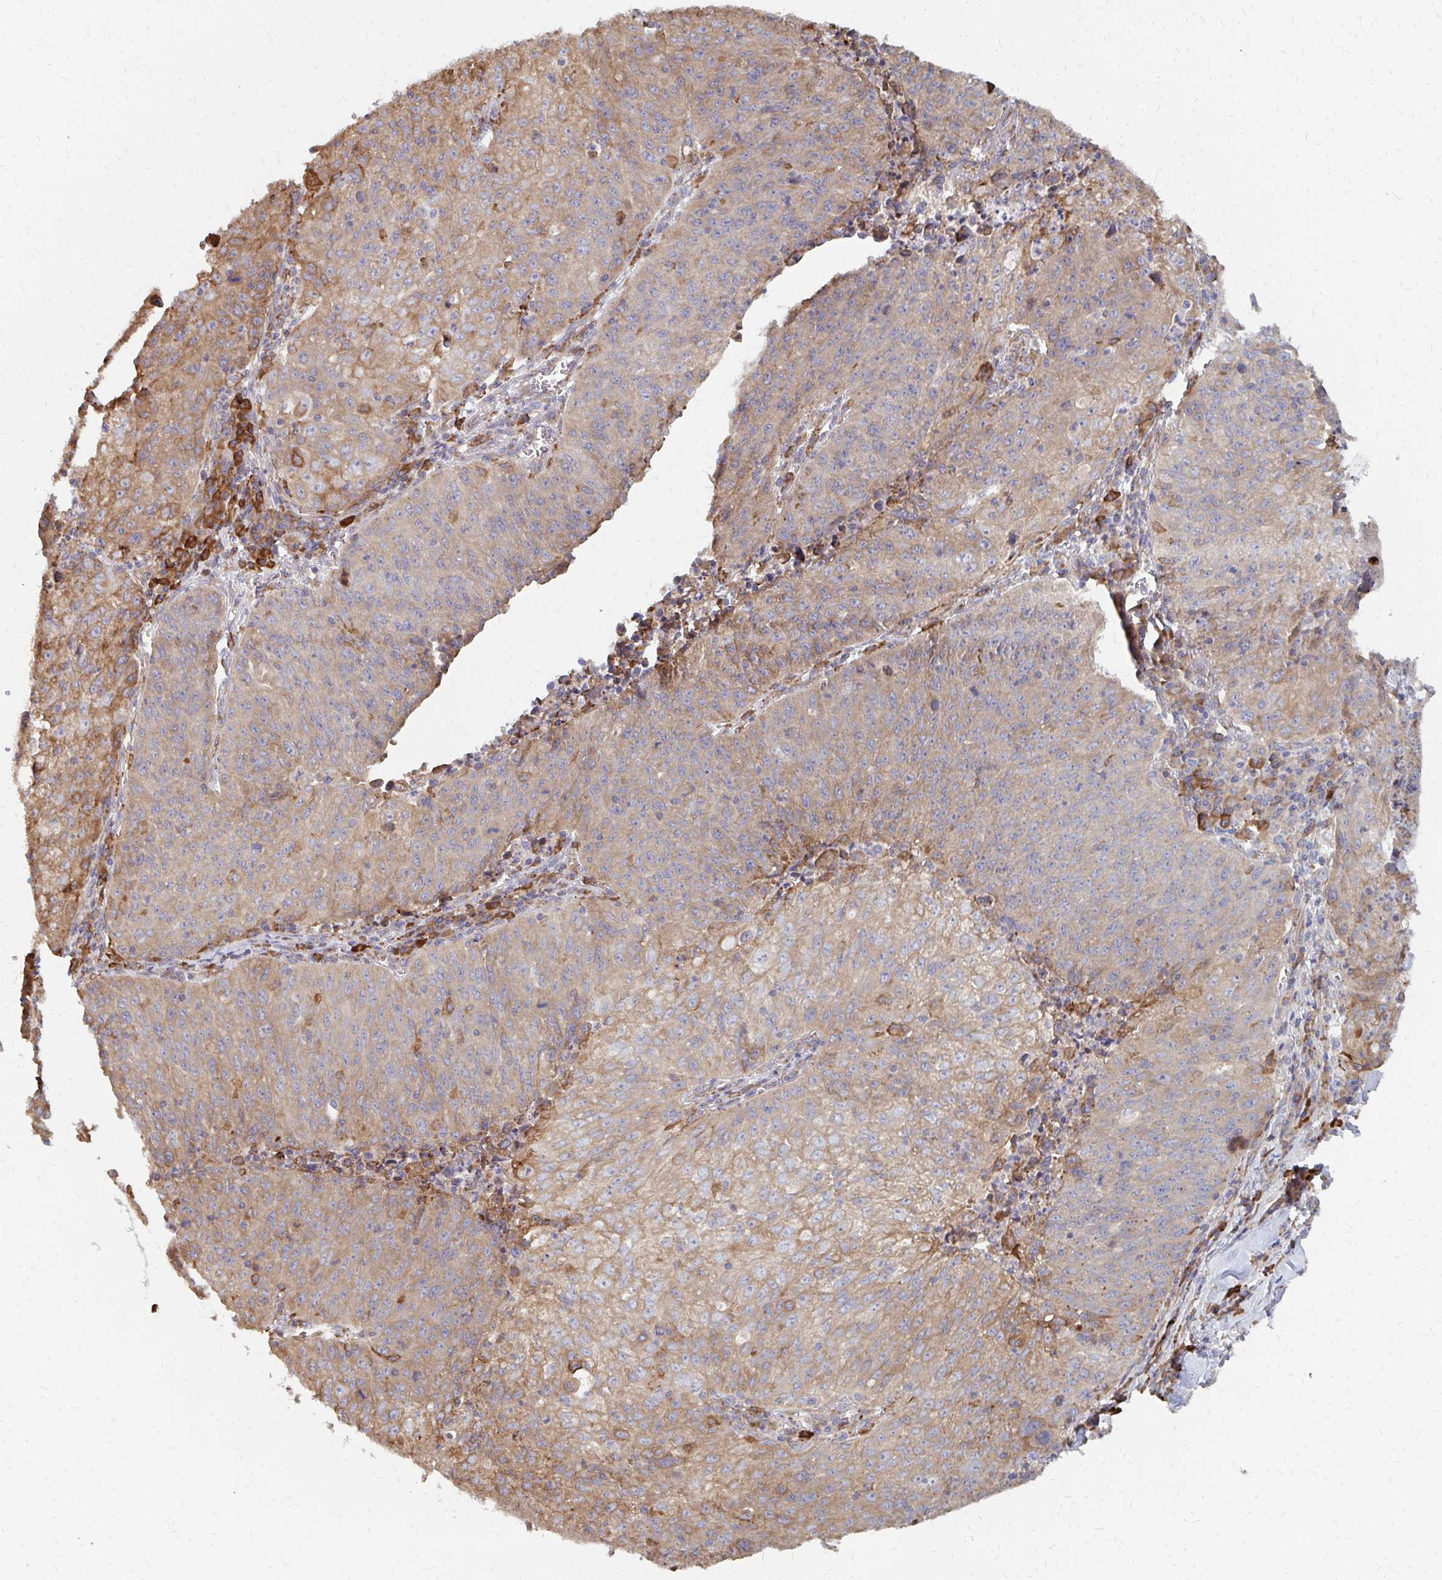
{"staining": {"intensity": "weak", "quantity": ">75%", "location": "cytoplasmic/membranous"}, "tissue": "lung cancer", "cell_type": "Tumor cells", "image_type": "cancer", "snomed": [{"axis": "morphology", "description": "Squamous cell carcinoma, NOS"}, {"axis": "morphology", "description": "Squamous cell carcinoma, metastatic, NOS"}, {"axis": "topography", "description": "Bronchus"}, {"axis": "topography", "description": "Lung"}], "caption": "Protein expression analysis of metastatic squamous cell carcinoma (lung) displays weak cytoplasmic/membranous staining in approximately >75% of tumor cells.", "gene": "PPP1R13L", "patient": {"sex": "male", "age": 62}}